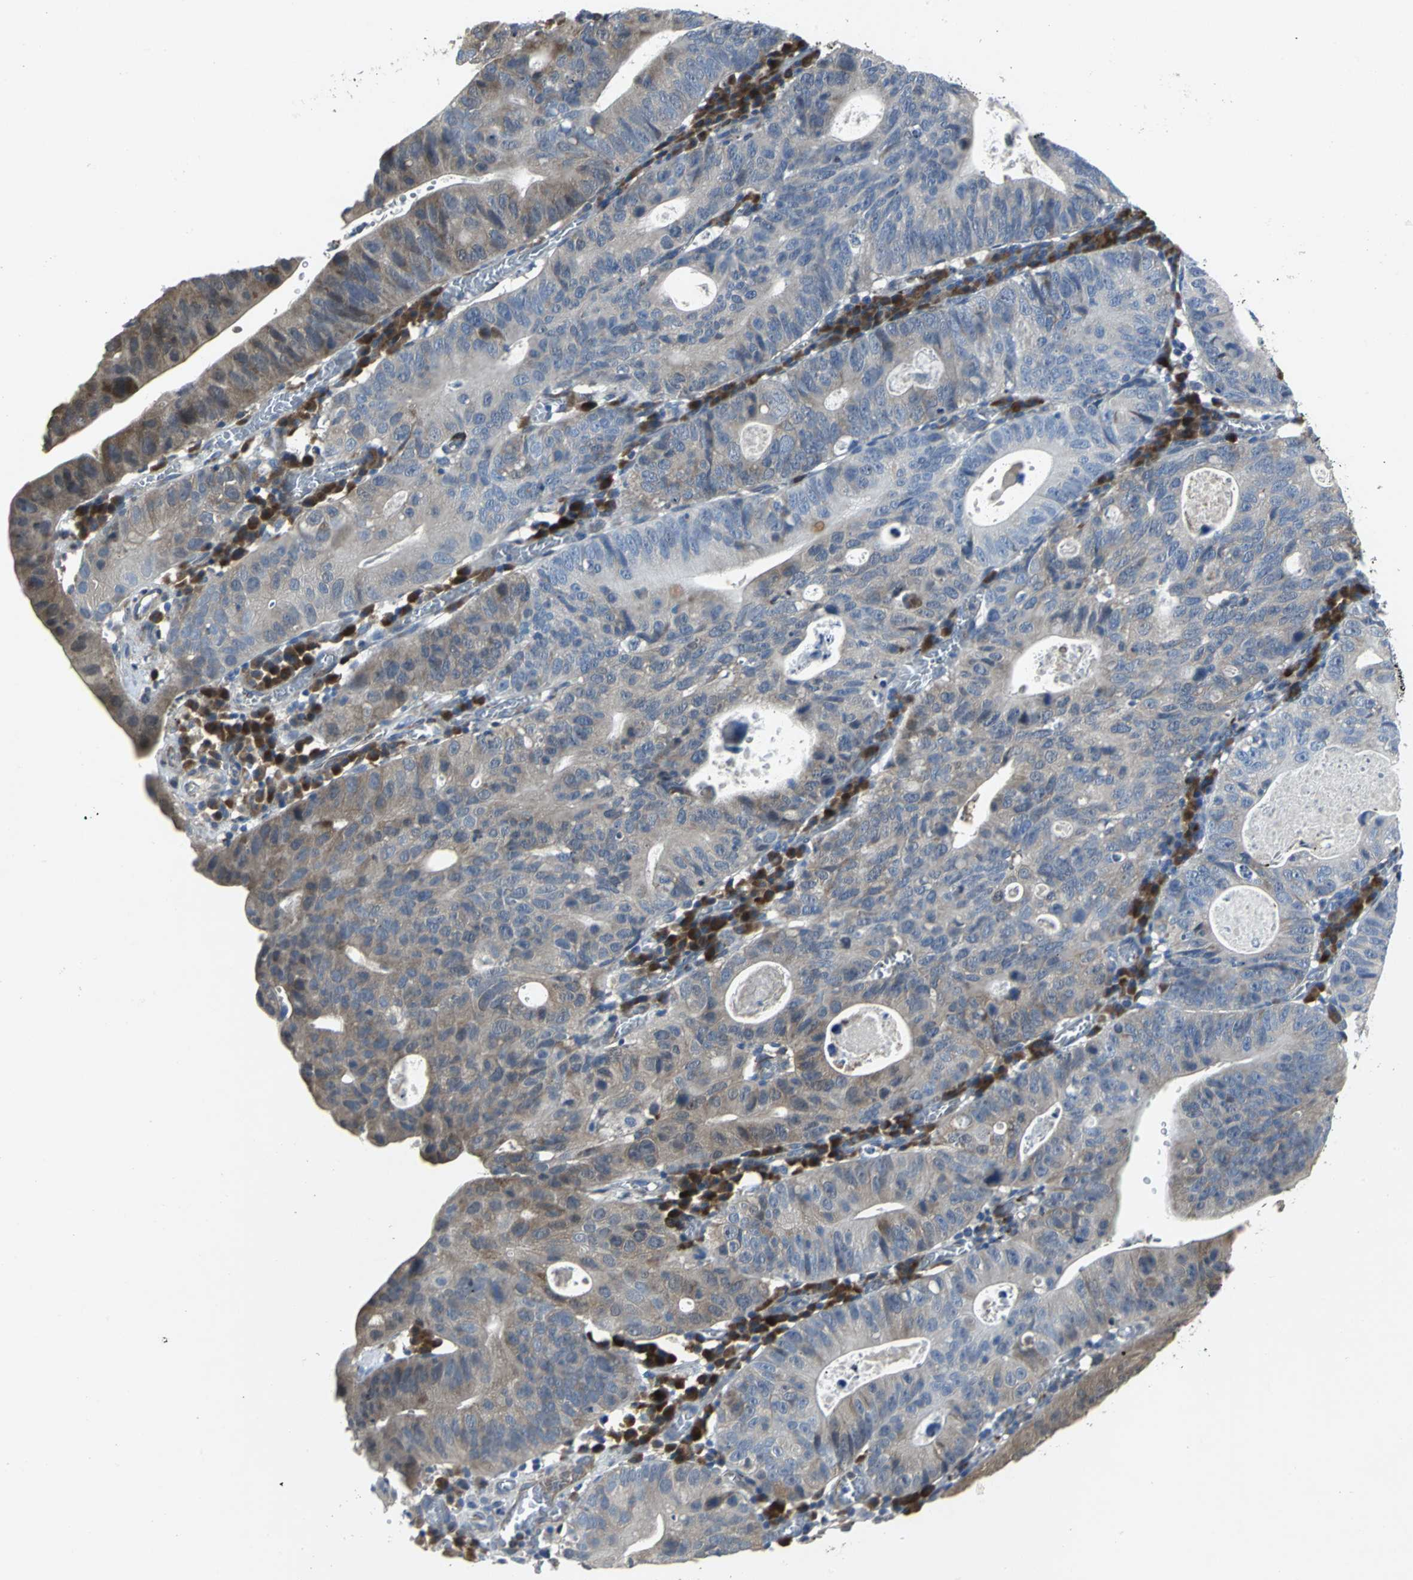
{"staining": {"intensity": "moderate", "quantity": "<25%", "location": "cytoplasmic/membranous"}, "tissue": "stomach cancer", "cell_type": "Tumor cells", "image_type": "cancer", "snomed": [{"axis": "morphology", "description": "Adenocarcinoma, NOS"}, {"axis": "topography", "description": "Stomach"}], "caption": "Human stomach adenocarcinoma stained for a protein (brown) shows moderate cytoplasmic/membranous positive staining in about <25% of tumor cells.", "gene": "EIF5A", "patient": {"sex": "male", "age": 59}}